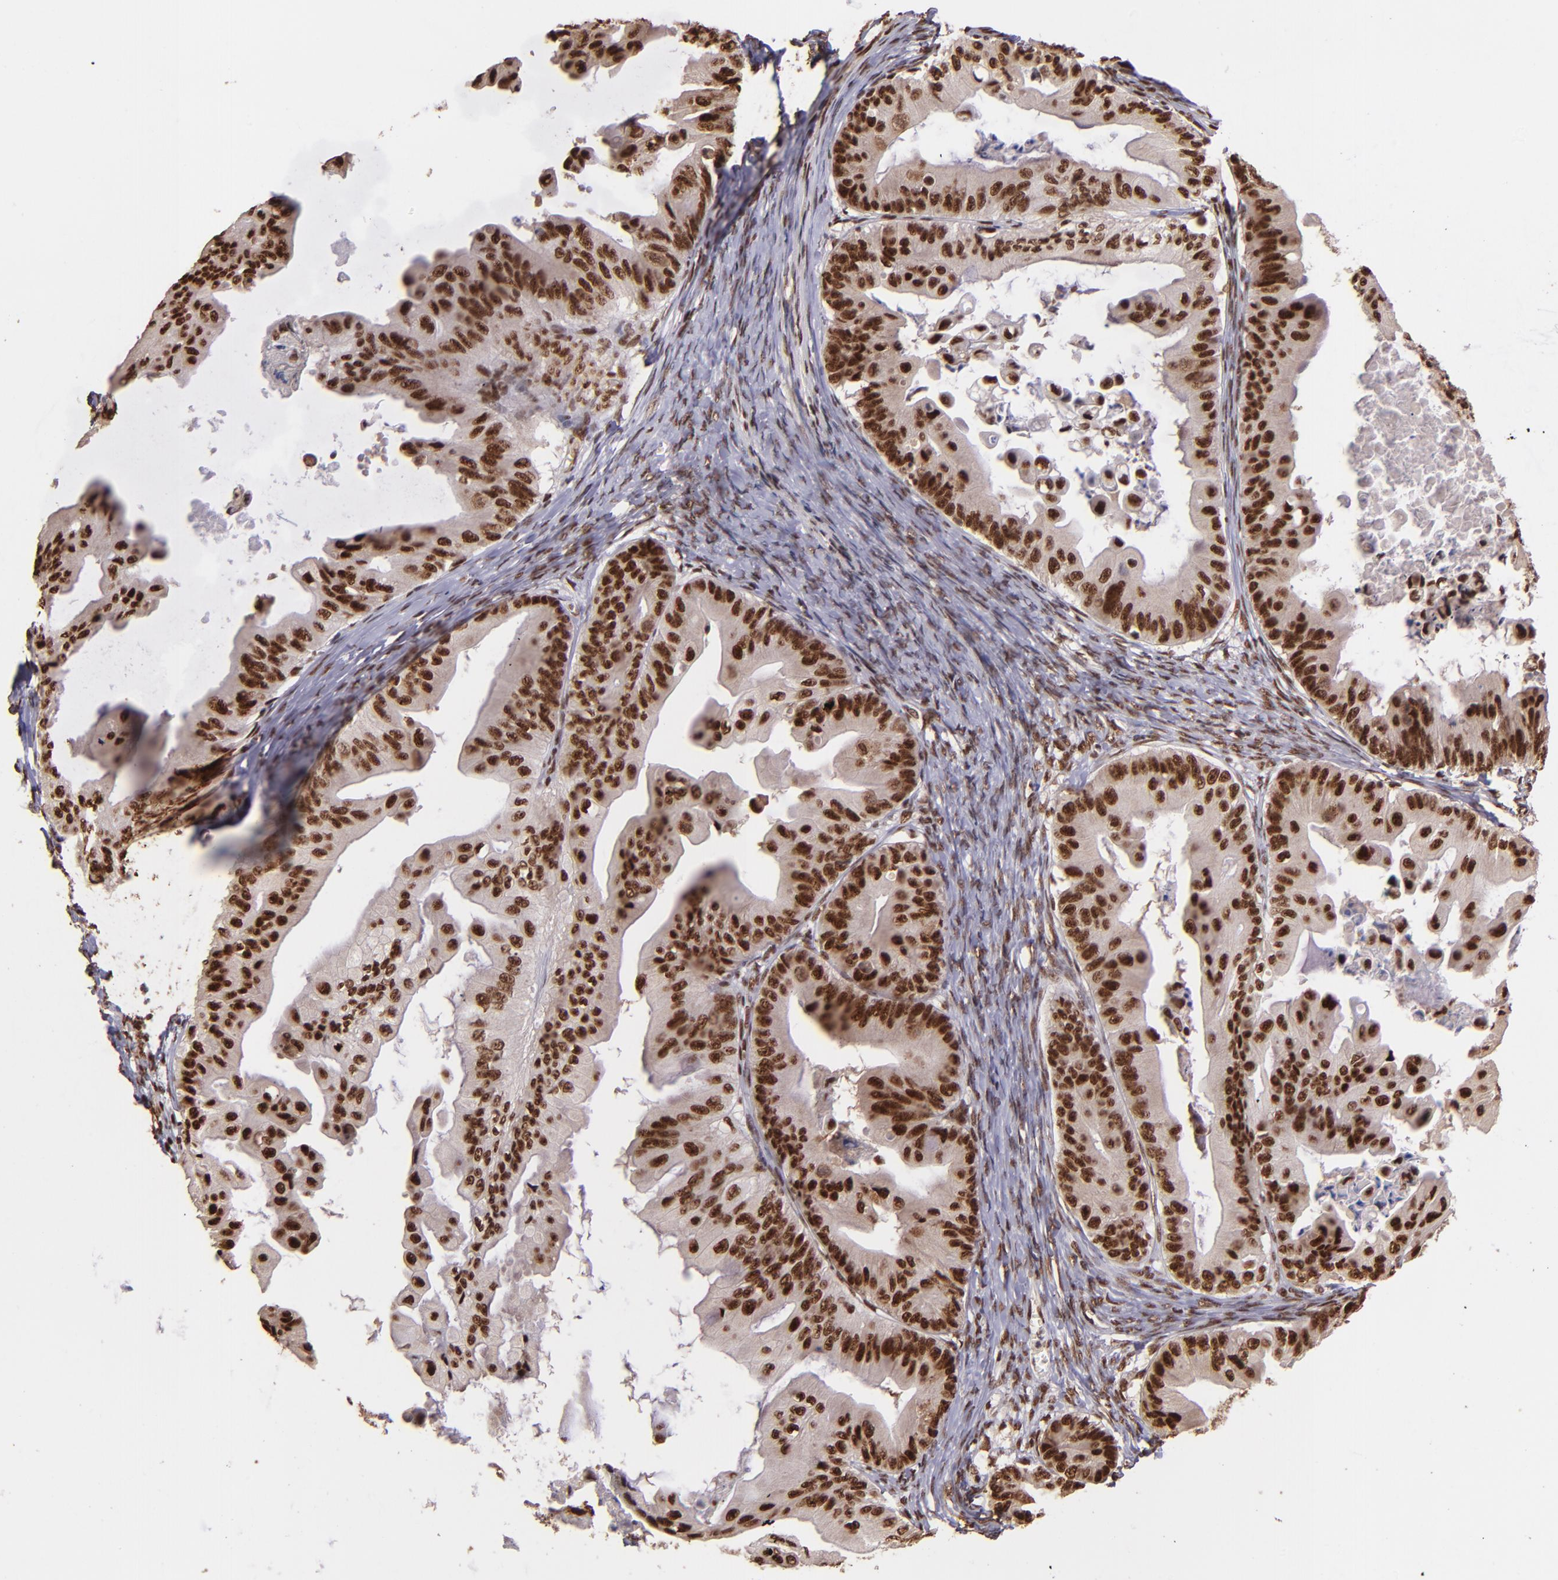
{"staining": {"intensity": "strong", "quantity": ">75%", "location": "nuclear"}, "tissue": "ovarian cancer", "cell_type": "Tumor cells", "image_type": "cancer", "snomed": [{"axis": "morphology", "description": "Cystadenocarcinoma, mucinous, NOS"}, {"axis": "topography", "description": "Ovary"}], "caption": "Immunohistochemical staining of human ovarian mucinous cystadenocarcinoma shows high levels of strong nuclear protein positivity in approximately >75% of tumor cells.", "gene": "PQBP1", "patient": {"sex": "female", "age": 37}}